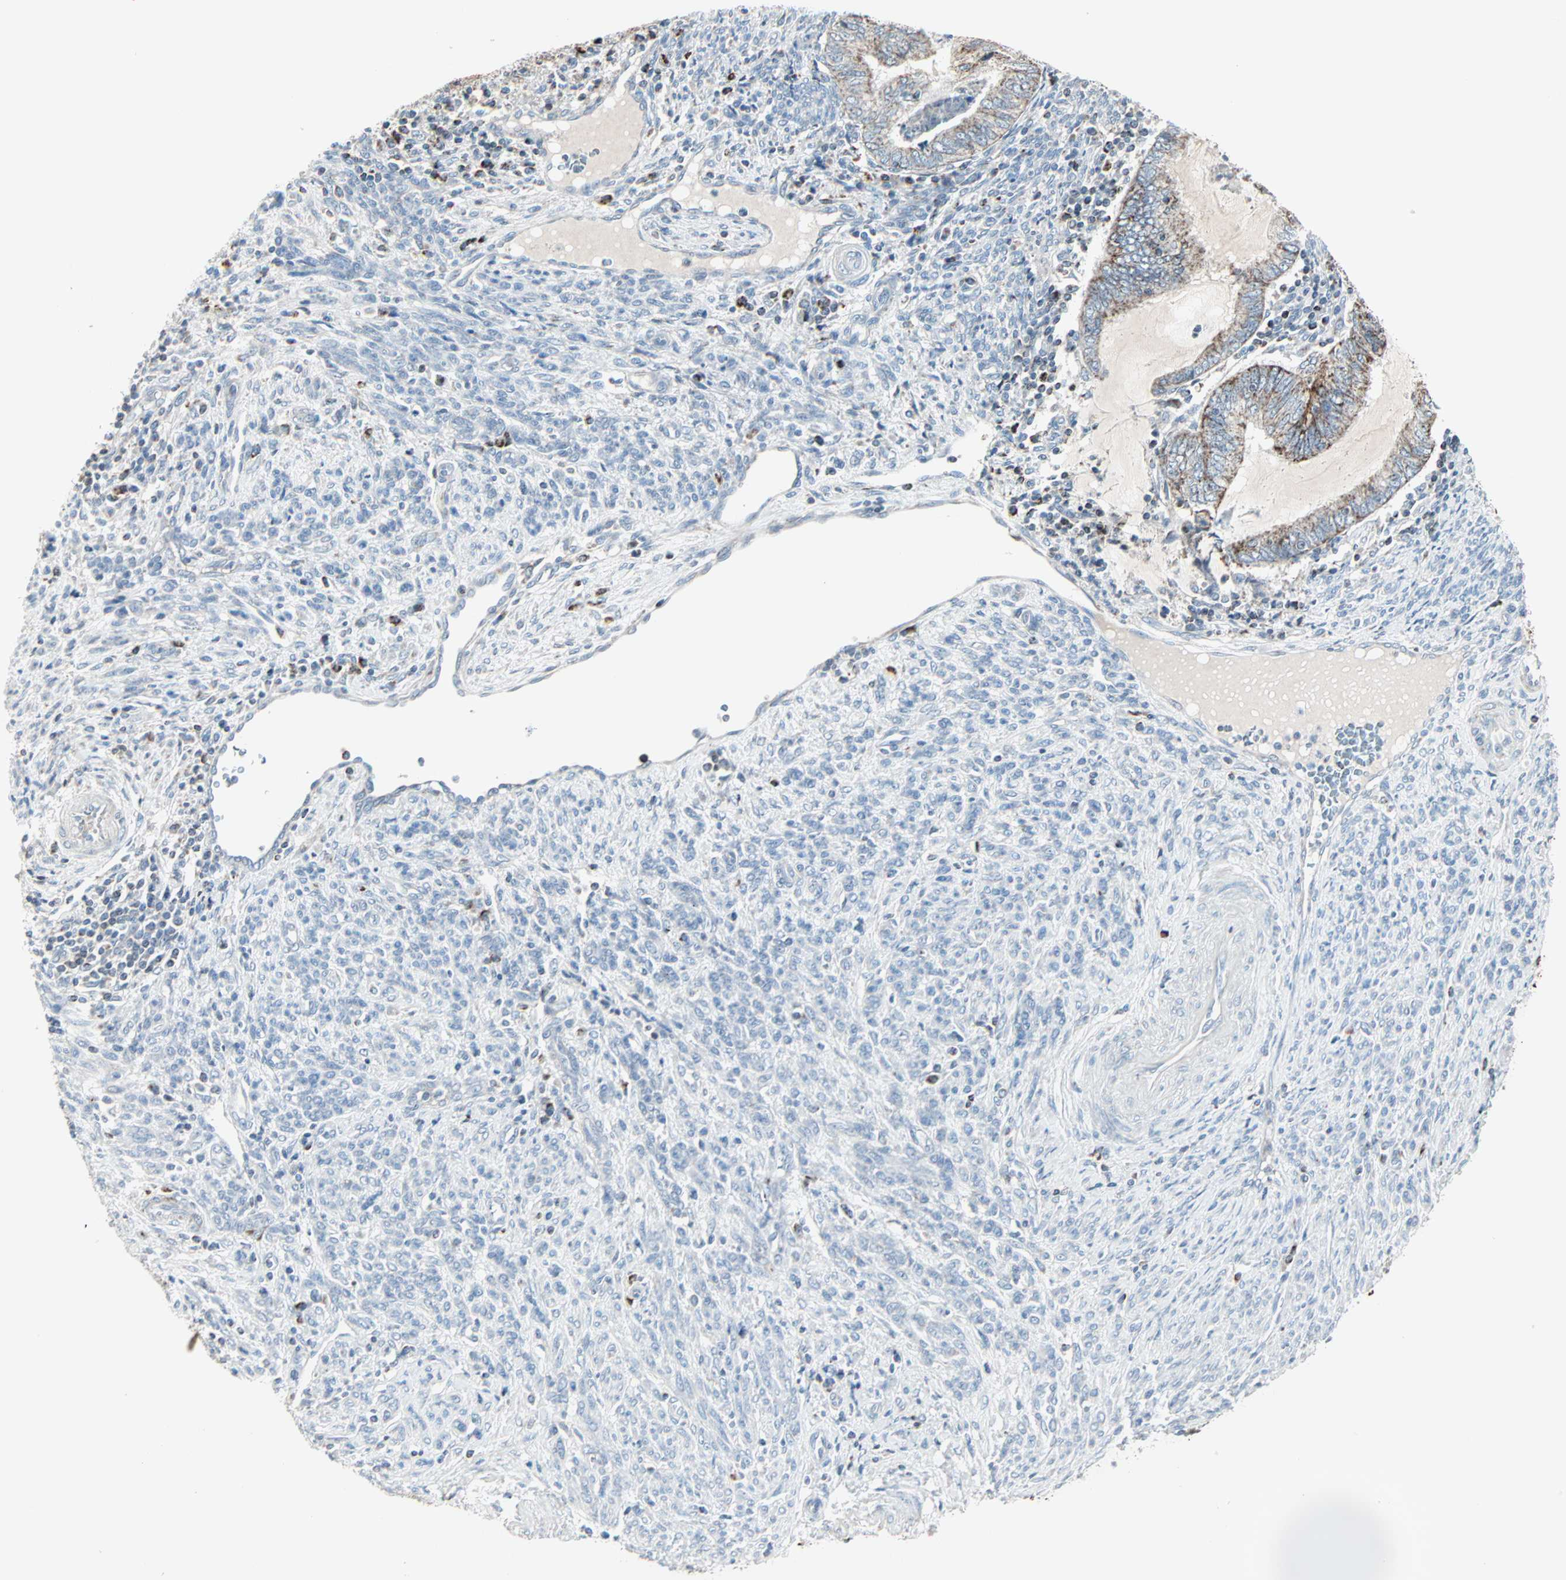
{"staining": {"intensity": "strong", "quantity": ">75%", "location": "cytoplasmic/membranous"}, "tissue": "endometrial cancer", "cell_type": "Tumor cells", "image_type": "cancer", "snomed": [{"axis": "morphology", "description": "Adenocarcinoma, NOS"}, {"axis": "topography", "description": "Uterus"}, {"axis": "topography", "description": "Endometrium"}], "caption": "This is a micrograph of immunohistochemistry staining of endometrial cancer (adenocarcinoma), which shows strong expression in the cytoplasmic/membranous of tumor cells.", "gene": "IDH2", "patient": {"sex": "female", "age": 70}}